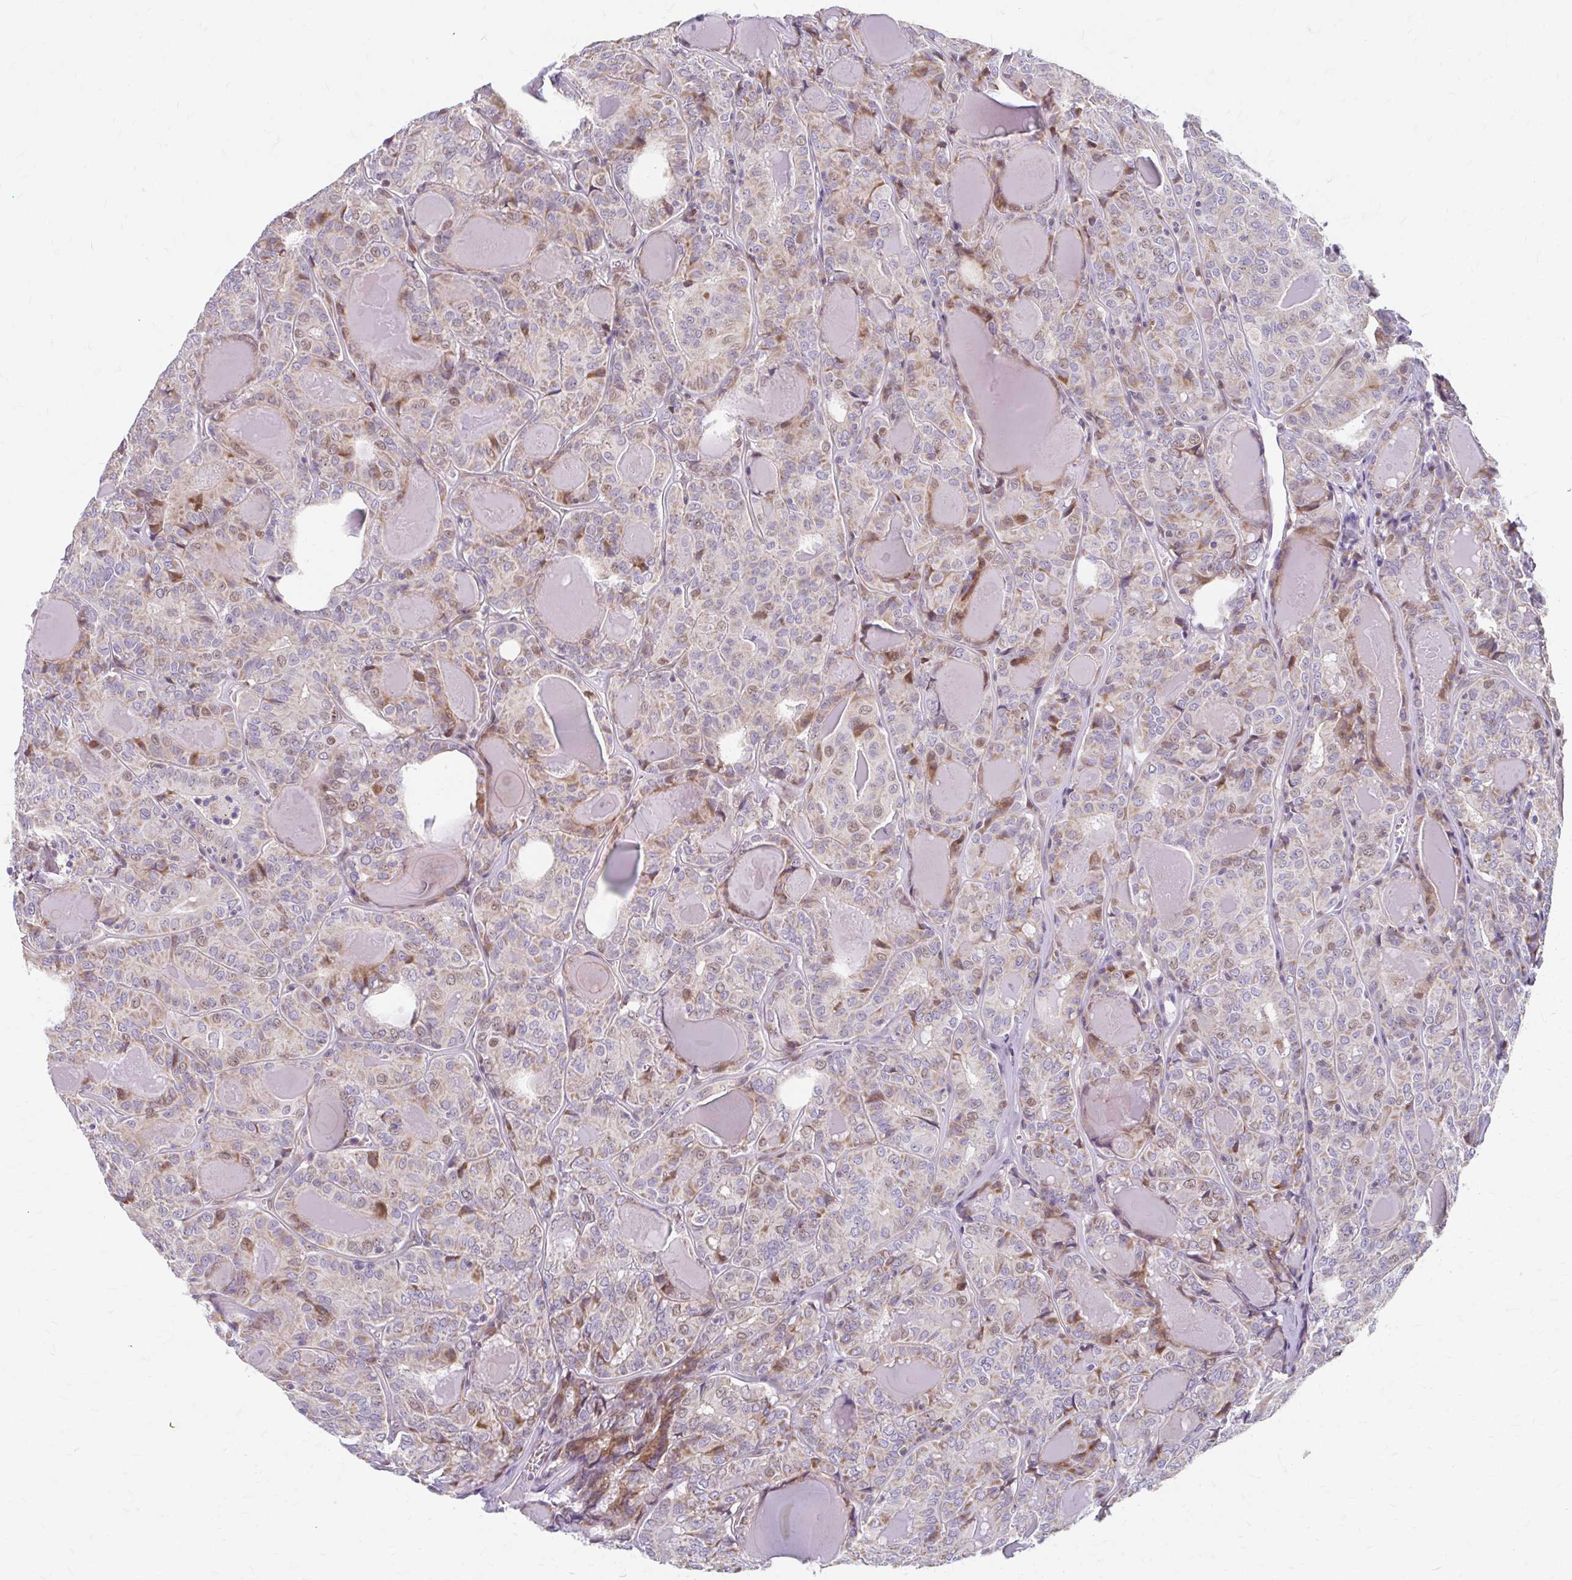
{"staining": {"intensity": "moderate", "quantity": "25%-75%", "location": "cytoplasmic/membranous"}, "tissue": "thyroid cancer", "cell_type": "Tumor cells", "image_type": "cancer", "snomed": [{"axis": "morphology", "description": "Papillary adenocarcinoma, NOS"}, {"axis": "topography", "description": "Thyroid gland"}], "caption": "Thyroid cancer (papillary adenocarcinoma) was stained to show a protein in brown. There is medium levels of moderate cytoplasmic/membranous staining in approximately 25%-75% of tumor cells.", "gene": "BEAN1", "patient": {"sex": "female", "age": 72}}